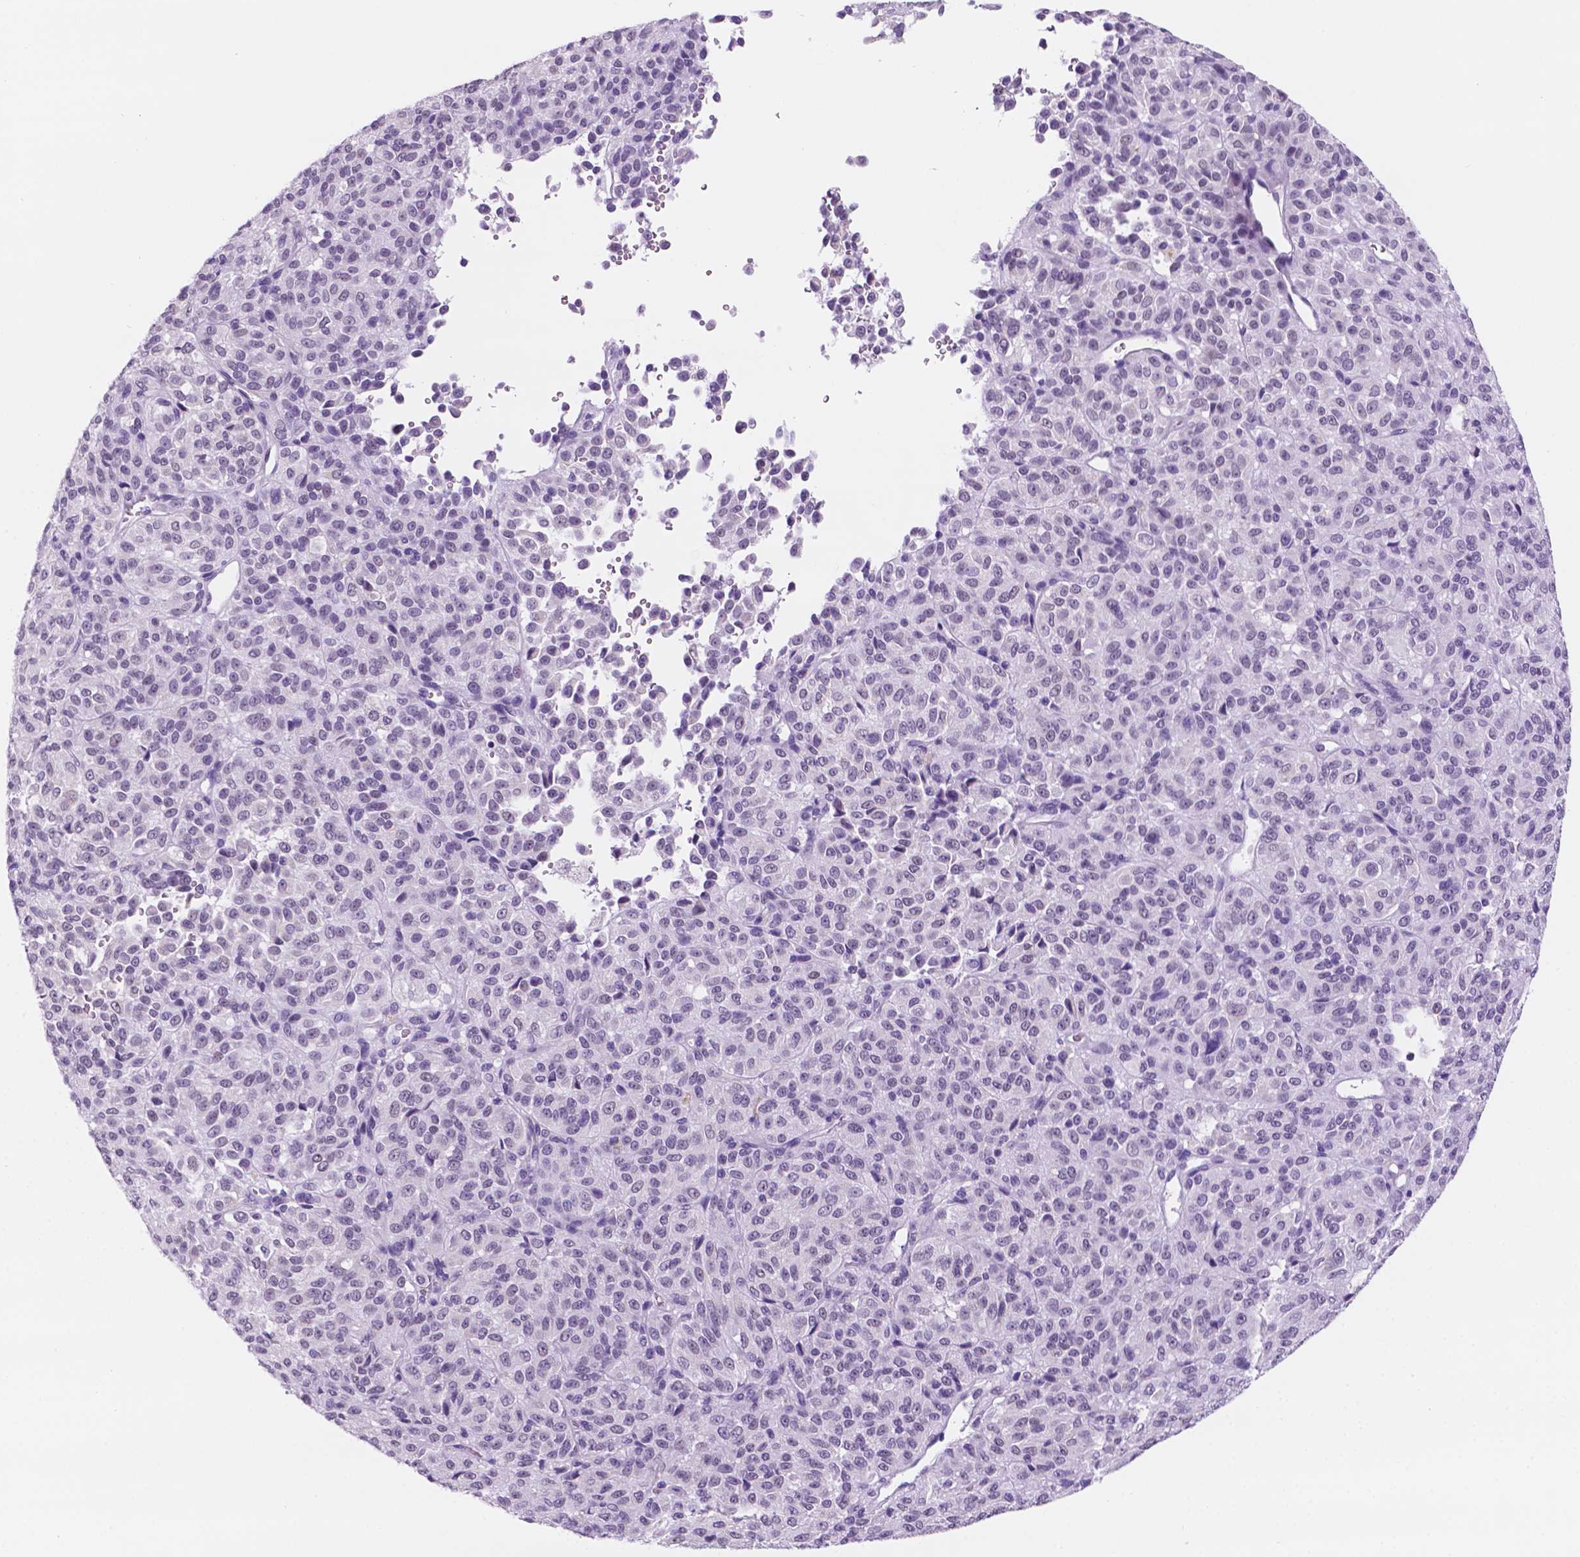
{"staining": {"intensity": "negative", "quantity": "none", "location": "none"}, "tissue": "melanoma", "cell_type": "Tumor cells", "image_type": "cancer", "snomed": [{"axis": "morphology", "description": "Malignant melanoma, Metastatic site"}, {"axis": "topography", "description": "Brain"}], "caption": "A high-resolution histopathology image shows IHC staining of malignant melanoma (metastatic site), which shows no significant expression in tumor cells. The staining is performed using DAB (3,3'-diaminobenzidine) brown chromogen with nuclei counter-stained in using hematoxylin.", "gene": "PPL", "patient": {"sex": "female", "age": 56}}